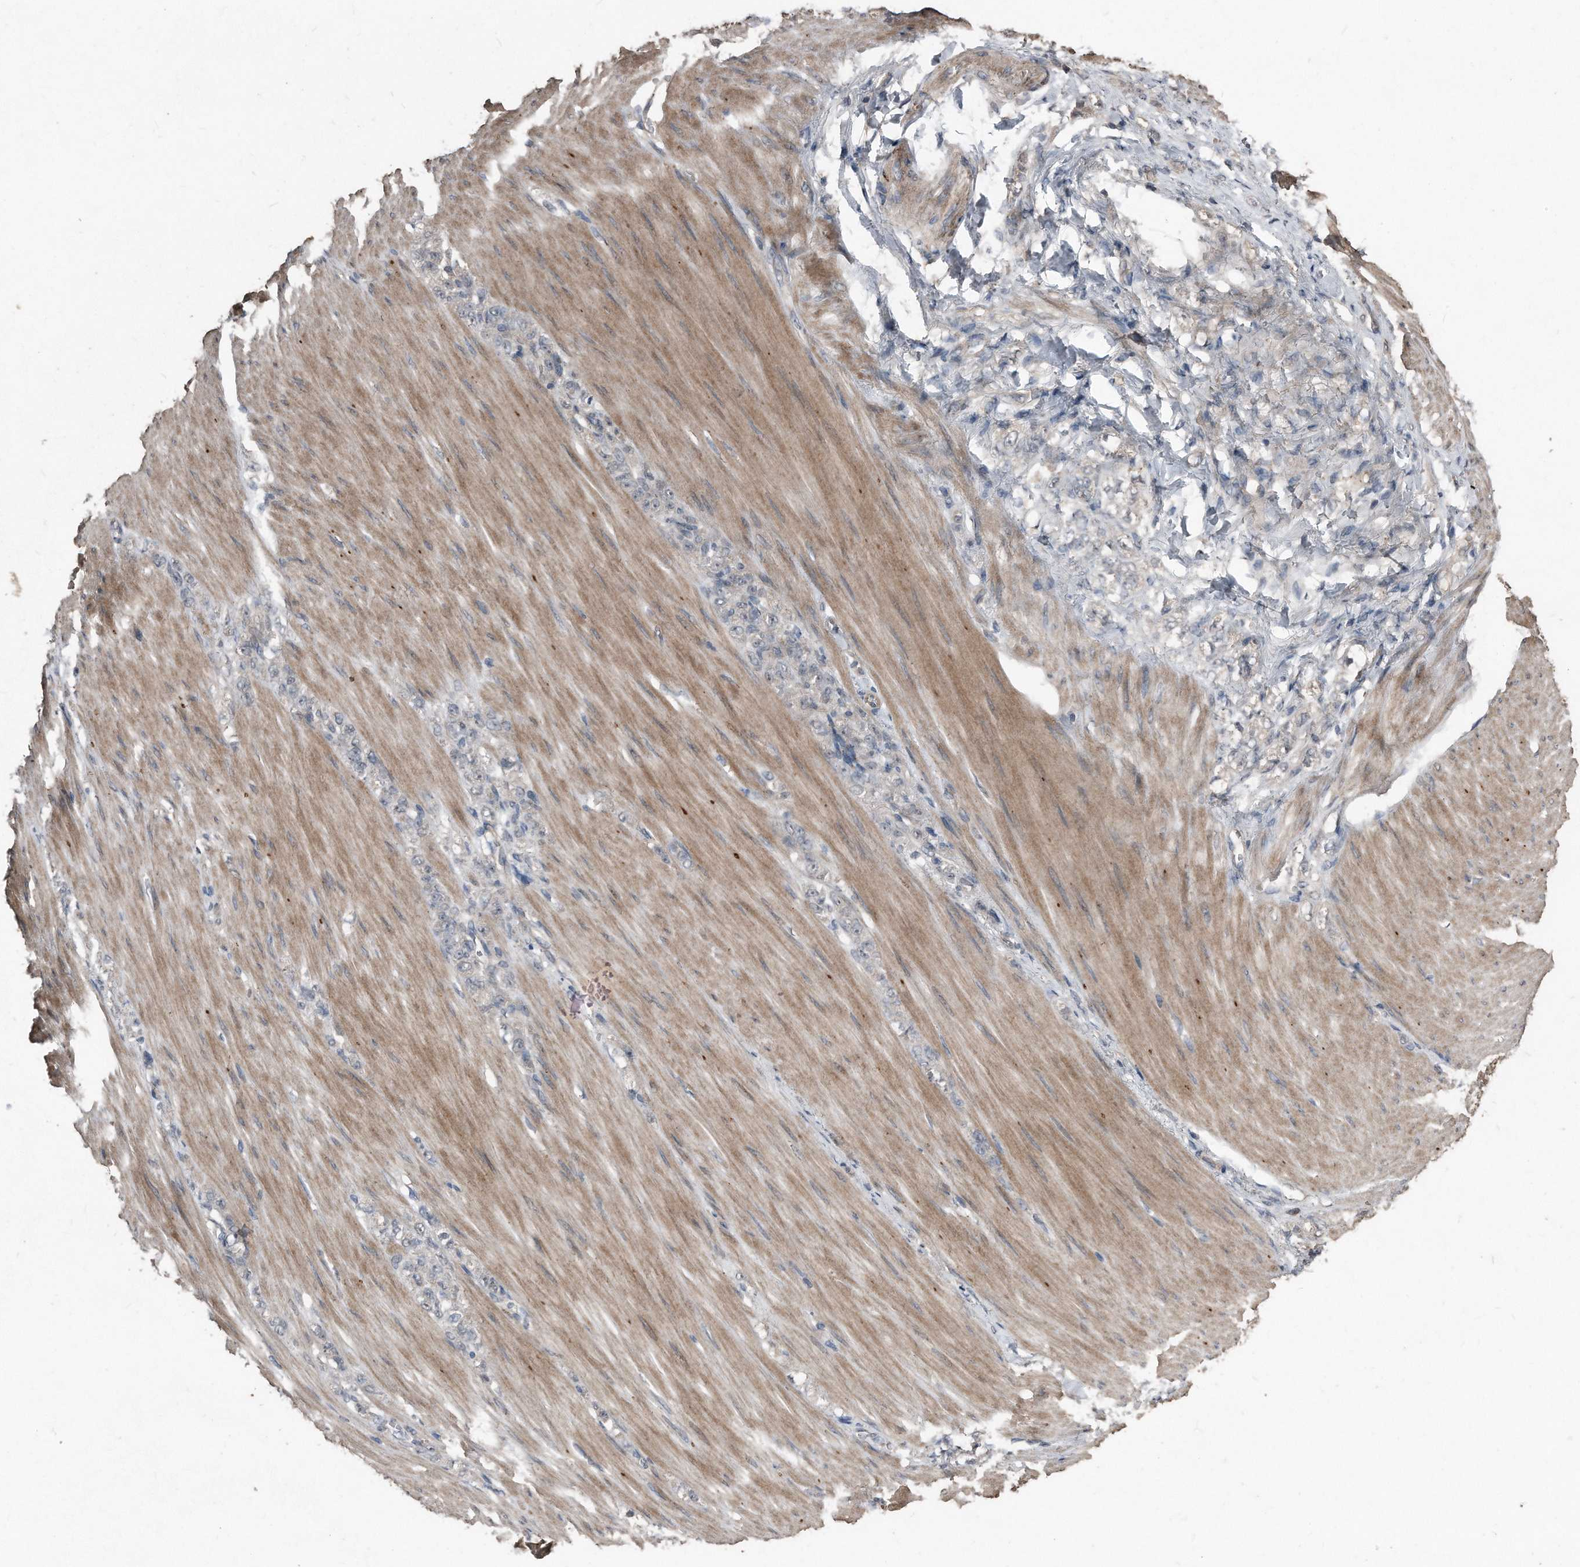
{"staining": {"intensity": "negative", "quantity": "none", "location": "none"}, "tissue": "stomach cancer", "cell_type": "Tumor cells", "image_type": "cancer", "snomed": [{"axis": "morphology", "description": "Normal tissue, NOS"}, {"axis": "morphology", "description": "Adenocarcinoma, NOS"}, {"axis": "topography", "description": "Stomach"}], "caption": "Tumor cells are negative for protein expression in human stomach cancer.", "gene": "ANKRD10", "patient": {"sex": "male", "age": 82}}